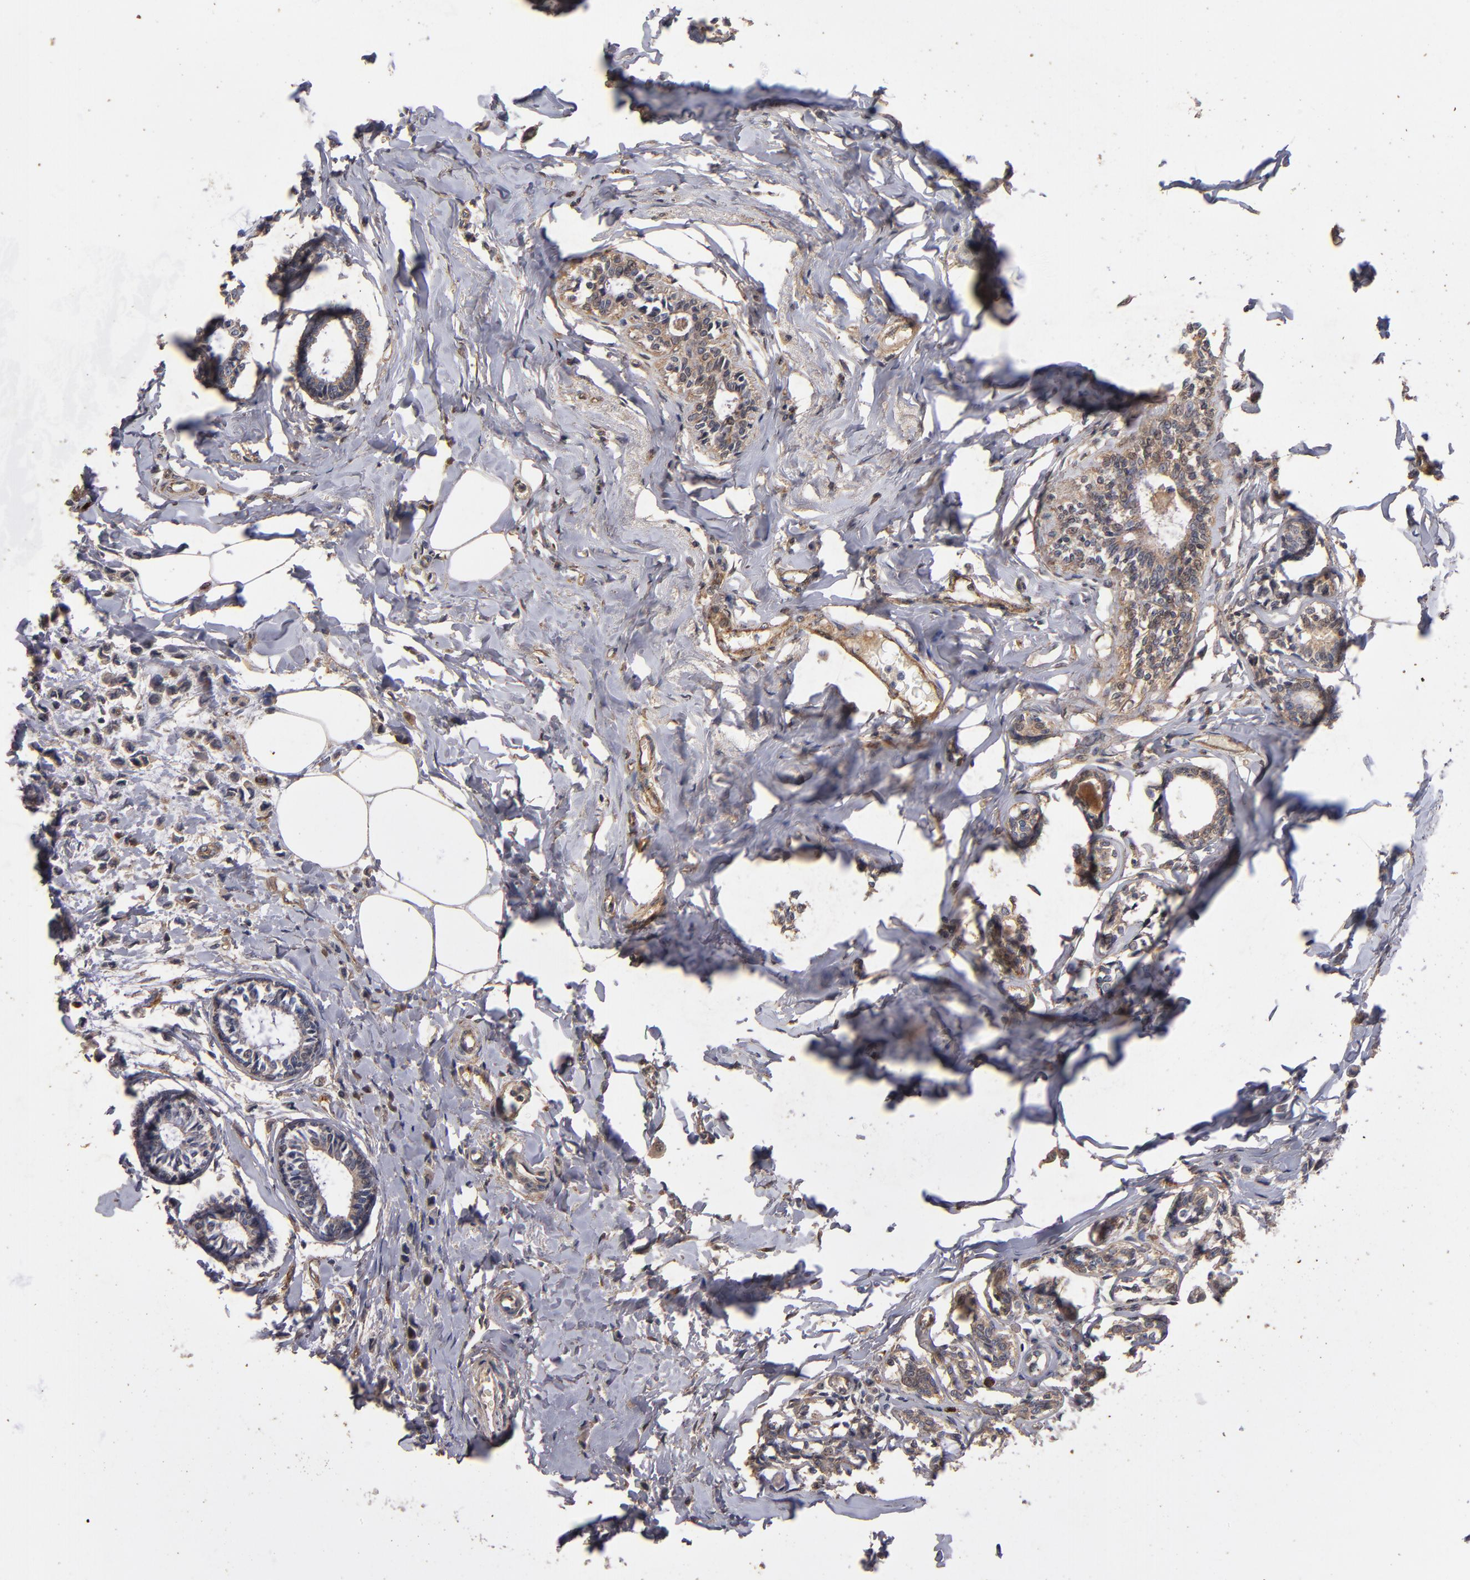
{"staining": {"intensity": "moderate", "quantity": ">75%", "location": "cytoplasmic/membranous"}, "tissue": "breast cancer", "cell_type": "Tumor cells", "image_type": "cancer", "snomed": [{"axis": "morphology", "description": "Lobular carcinoma"}, {"axis": "topography", "description": "Breast"}], "caption": "Breast lobular carcinoma was stained to show a protein in brown. There is medium levels of moderate cytoplasmic/membranous expression in about >75% of tumor cells.", "gene": "DIPK2B", "patient": {"sex": "female", "age": 51}}